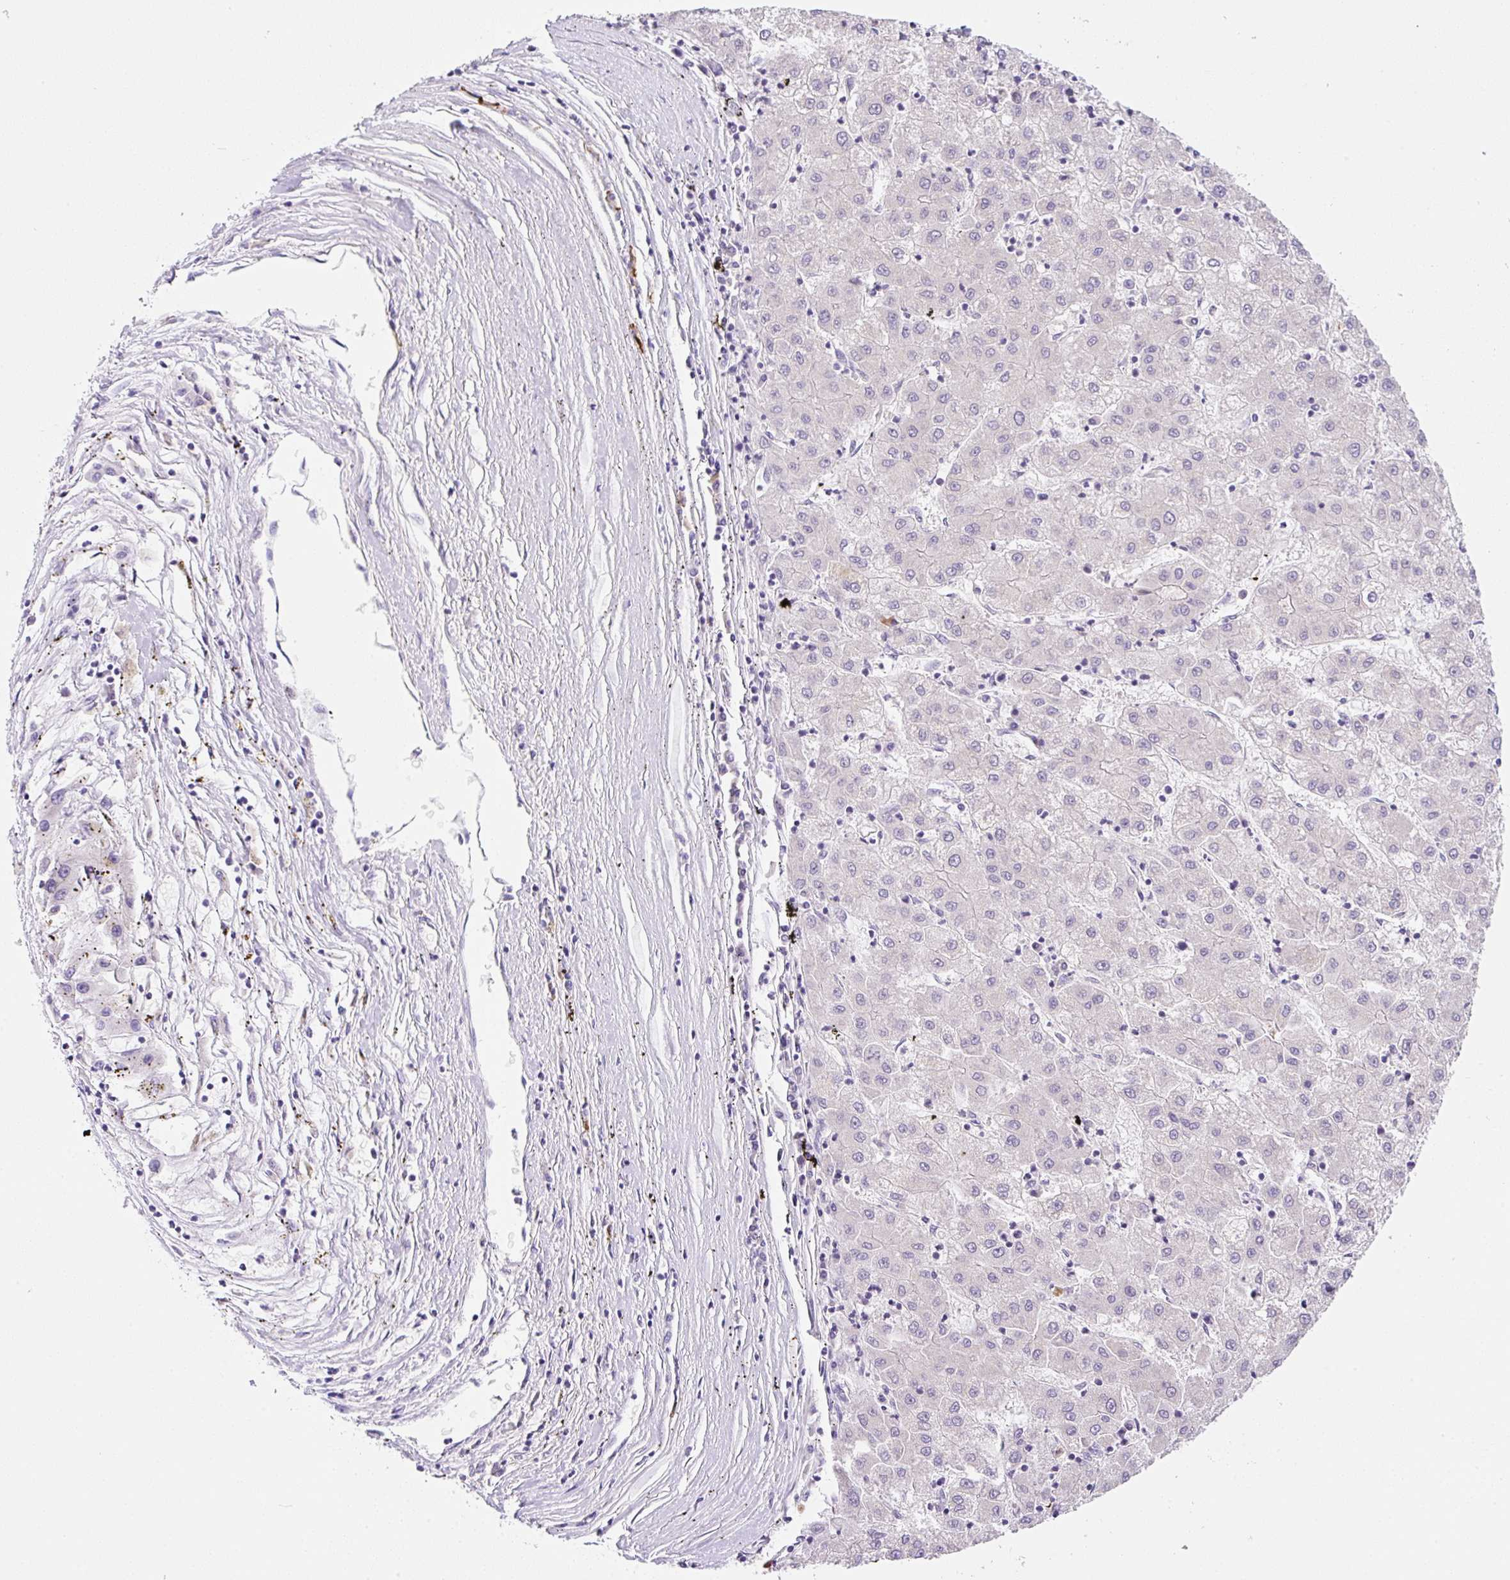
{"staining": {"intensity": "negative", "quantity": "none", "location": "none"}, "tissue": "liver cancer", "cell_type": "Tumor cells", "image_type": "cancer", "snomed": [{"axis": "morphology", "description": "Carcinoma, Hepatocellular, NOS"}, {"axis": "topography", "description": "Liver"}], "caption": "This is an immunohistochemistry micrograph of hepatocellular carcinoma (liver). There is no staining in tumor cells.", "gene": "NDST3", "patient": {"sex": "male", "age": 72}}